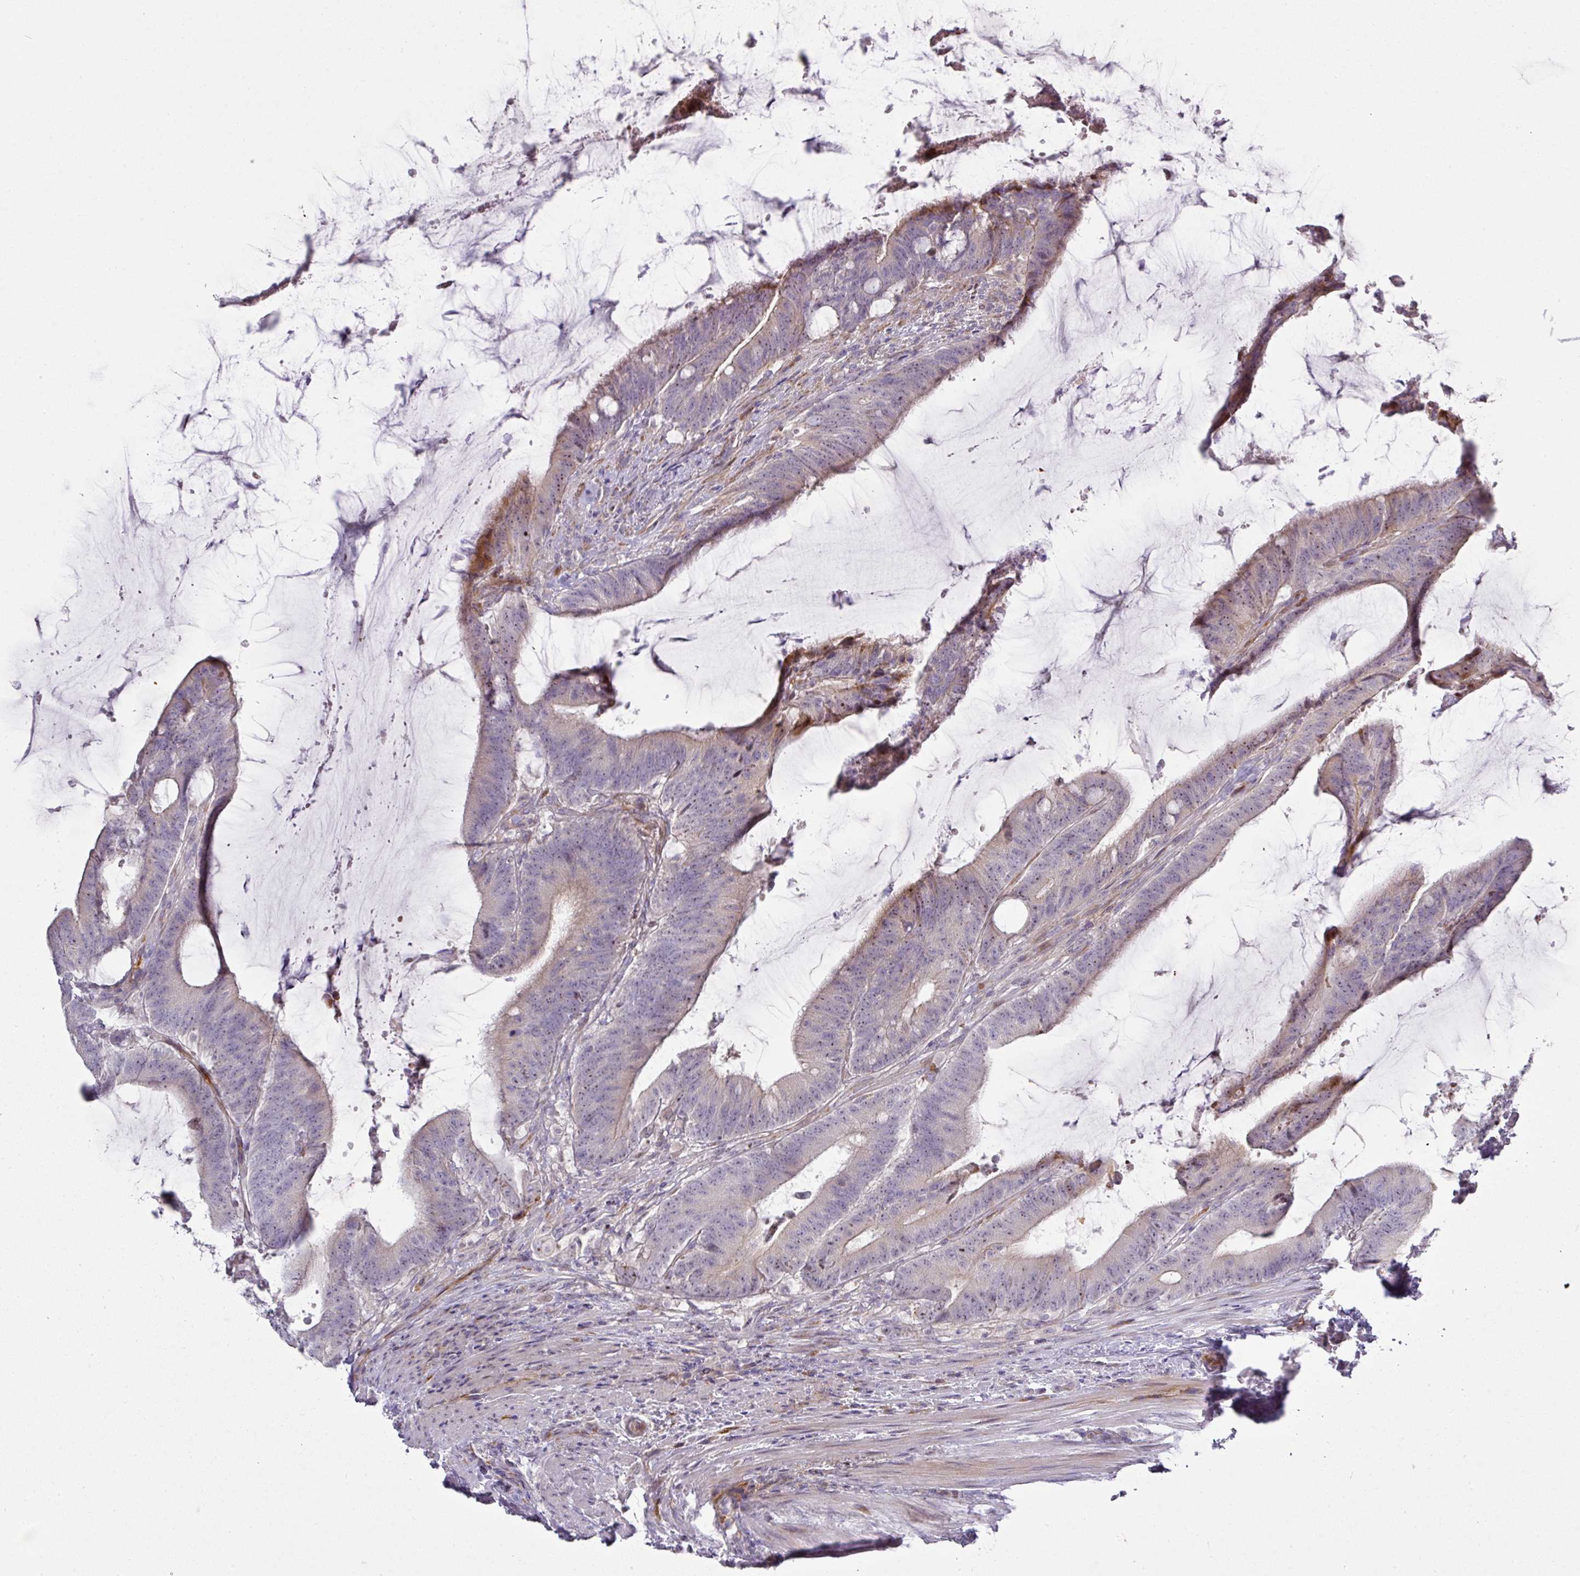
{"staining": {"intensity": "moderate", "quantity": "<25%", "location": "cytoplasmic/membranous"}, "tissue": "colorectal cancer", "cell_type": "Tumor cells", "image_type": "cancer", "snomed": [{"axis": "morphology", "description": "Adenocarcinoma, NOS"}, {"axis": "topography", "description": "Colon"}], "caption": "The micrograph reveals immunohistochemical staining of adenocarcinoma (colorectal). There is moderate cytoplasmic/membranous staining is appreciated in approximately <25% of tumor cells. (Brightfield microscopy of DAB IHC at high magnification).", "gene": "ATP6V1F", "patient": {"sex": "female", "age": 43}}